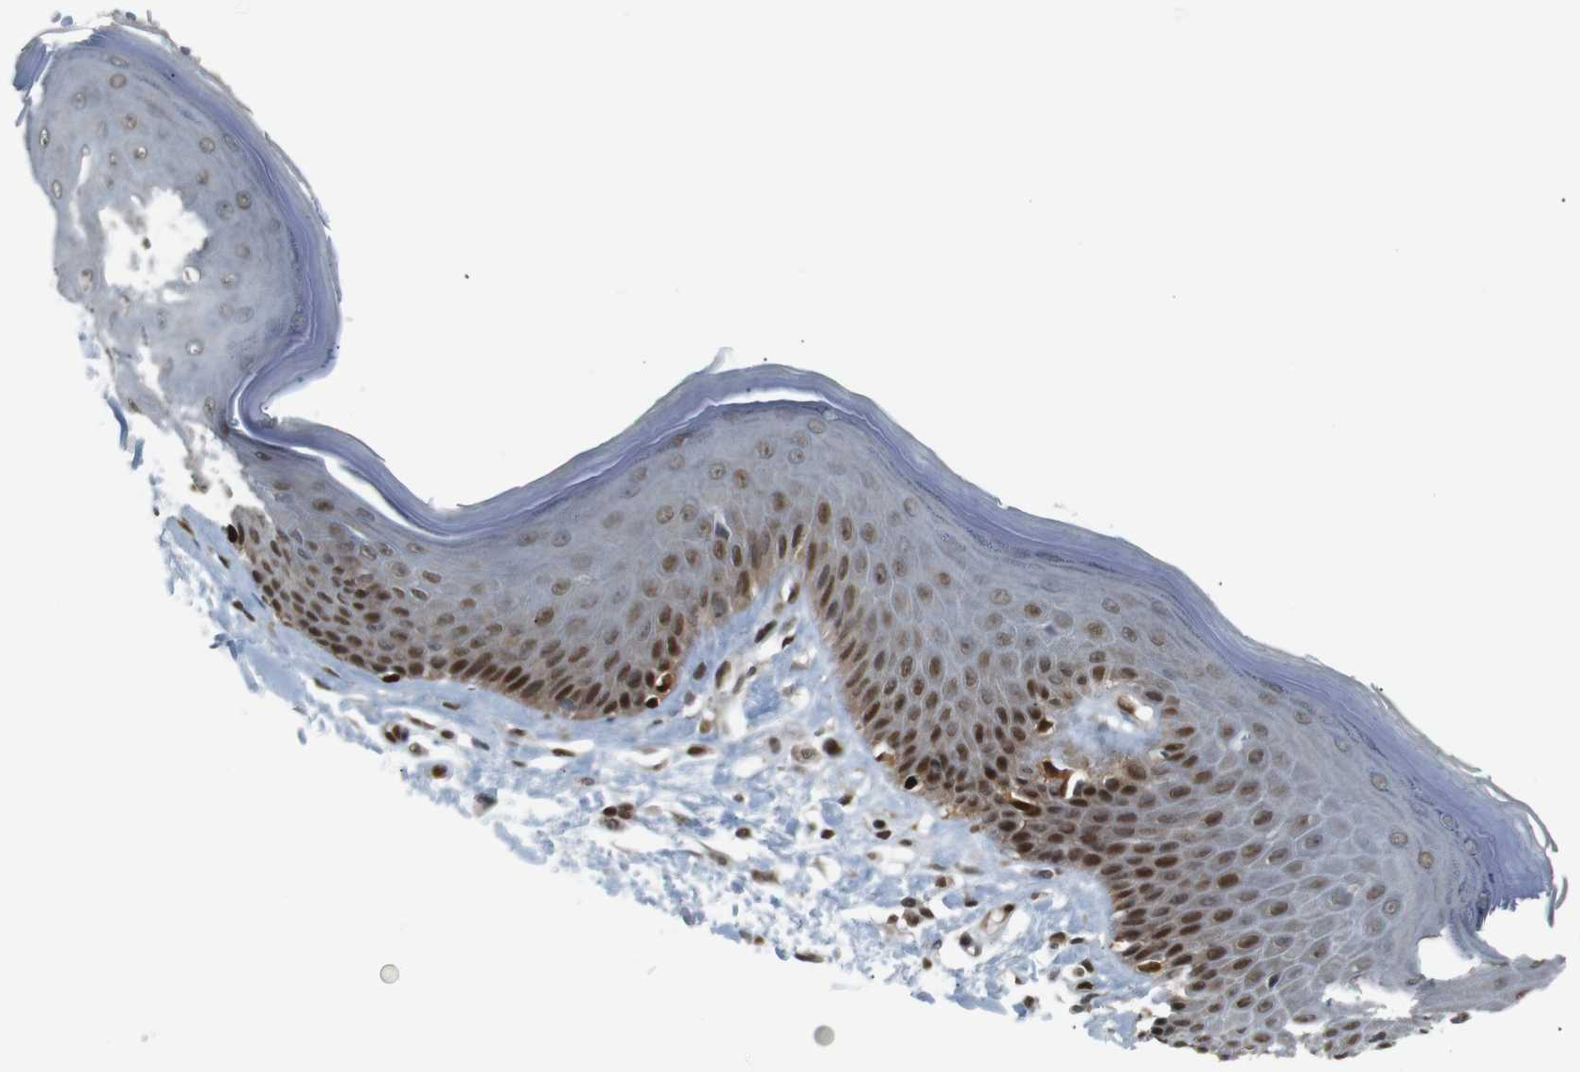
{"staining": {"intensity": "strong", "quantity": ">75%", "location": "nuclear"}, "tissue": "skin", "cell_type": "Epidermal cells", "image_type": "normal", "snomed": [{"axis": "morphology", "description": "Normal tissue, NOS"}, {"axis": "topography", "description": "Vulva"}], "caption": "Benign skin was stained to show a protein in brown. There is high levels of strong nuclear expression in about >75% of epidermal cells. The protein of interest is stained brown, and the nuclei are stained in blue (DAB (3,3'-diaminobenzidine) IHC with brightfield microscopy, high magnification).", "gene": "NHEJ1", "patient": {"sex": "female", "age": 73}}